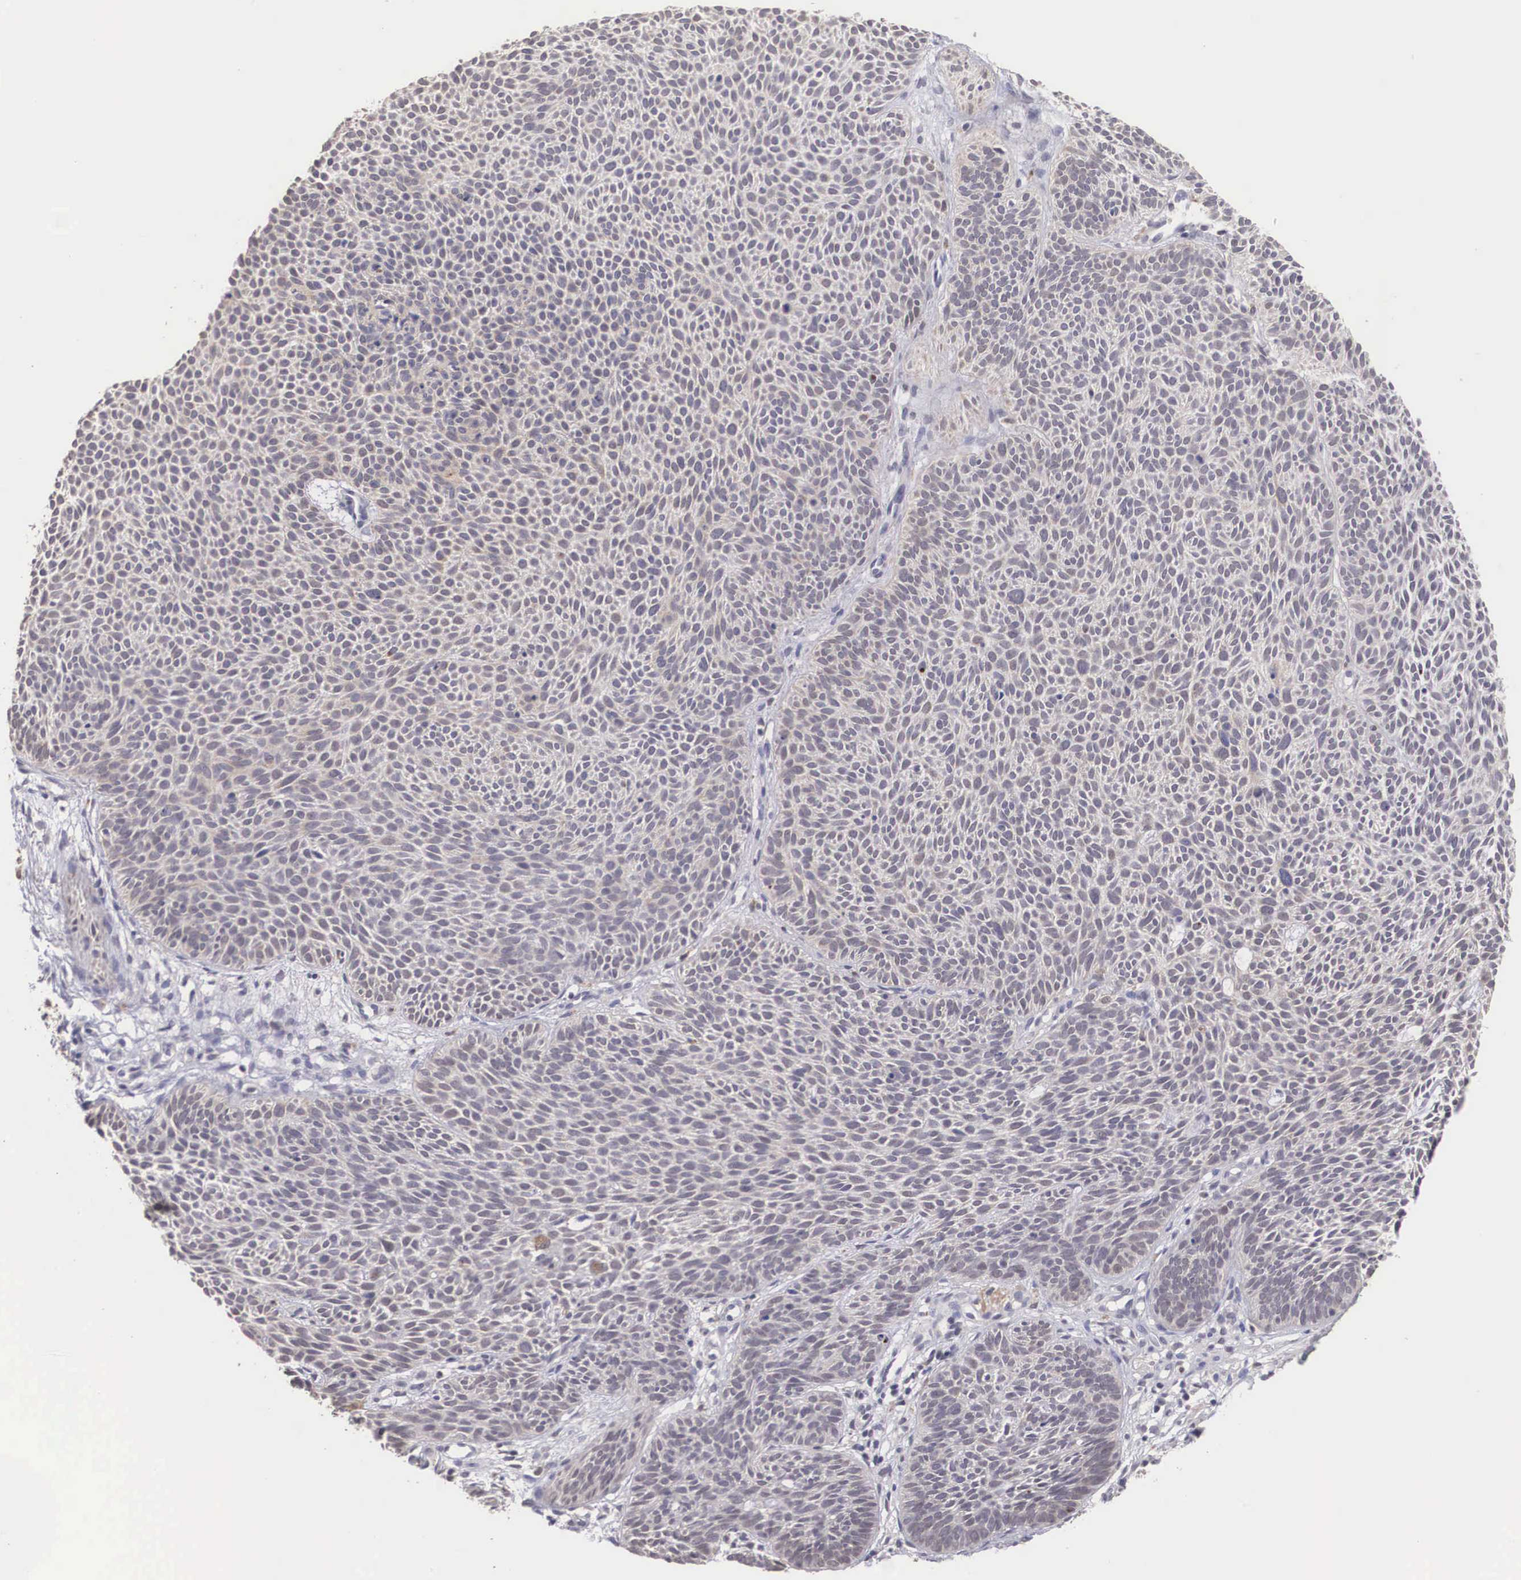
{"staining": {"intensity": "weak", "quantity": "25%-75%", "location": "cytoplasmic/membranous,nuclear"}, "tissue": "skin cancer", "cell_type": "Tumor cells", "image_type": "cancer", "snomed": [{"axis": "morphology", "description": "Basal cell carcinoma"}, {"axis": "topography", "description": "Skin"}], "caption": "Basal cell carcinoma (skin) was stained to show a protein in brown. There is low levels of weak cytoplasmic/membranous and nuclear staining in approximately 25%-75% of tumor cells. The staining was performed using DAB to visualize the protein expression in brown, while the nuclei were stained in blue with hematoxylin (Magnification: 20x).", "gene": "NINL", "patient": {"sex": "male", "age": 84}}